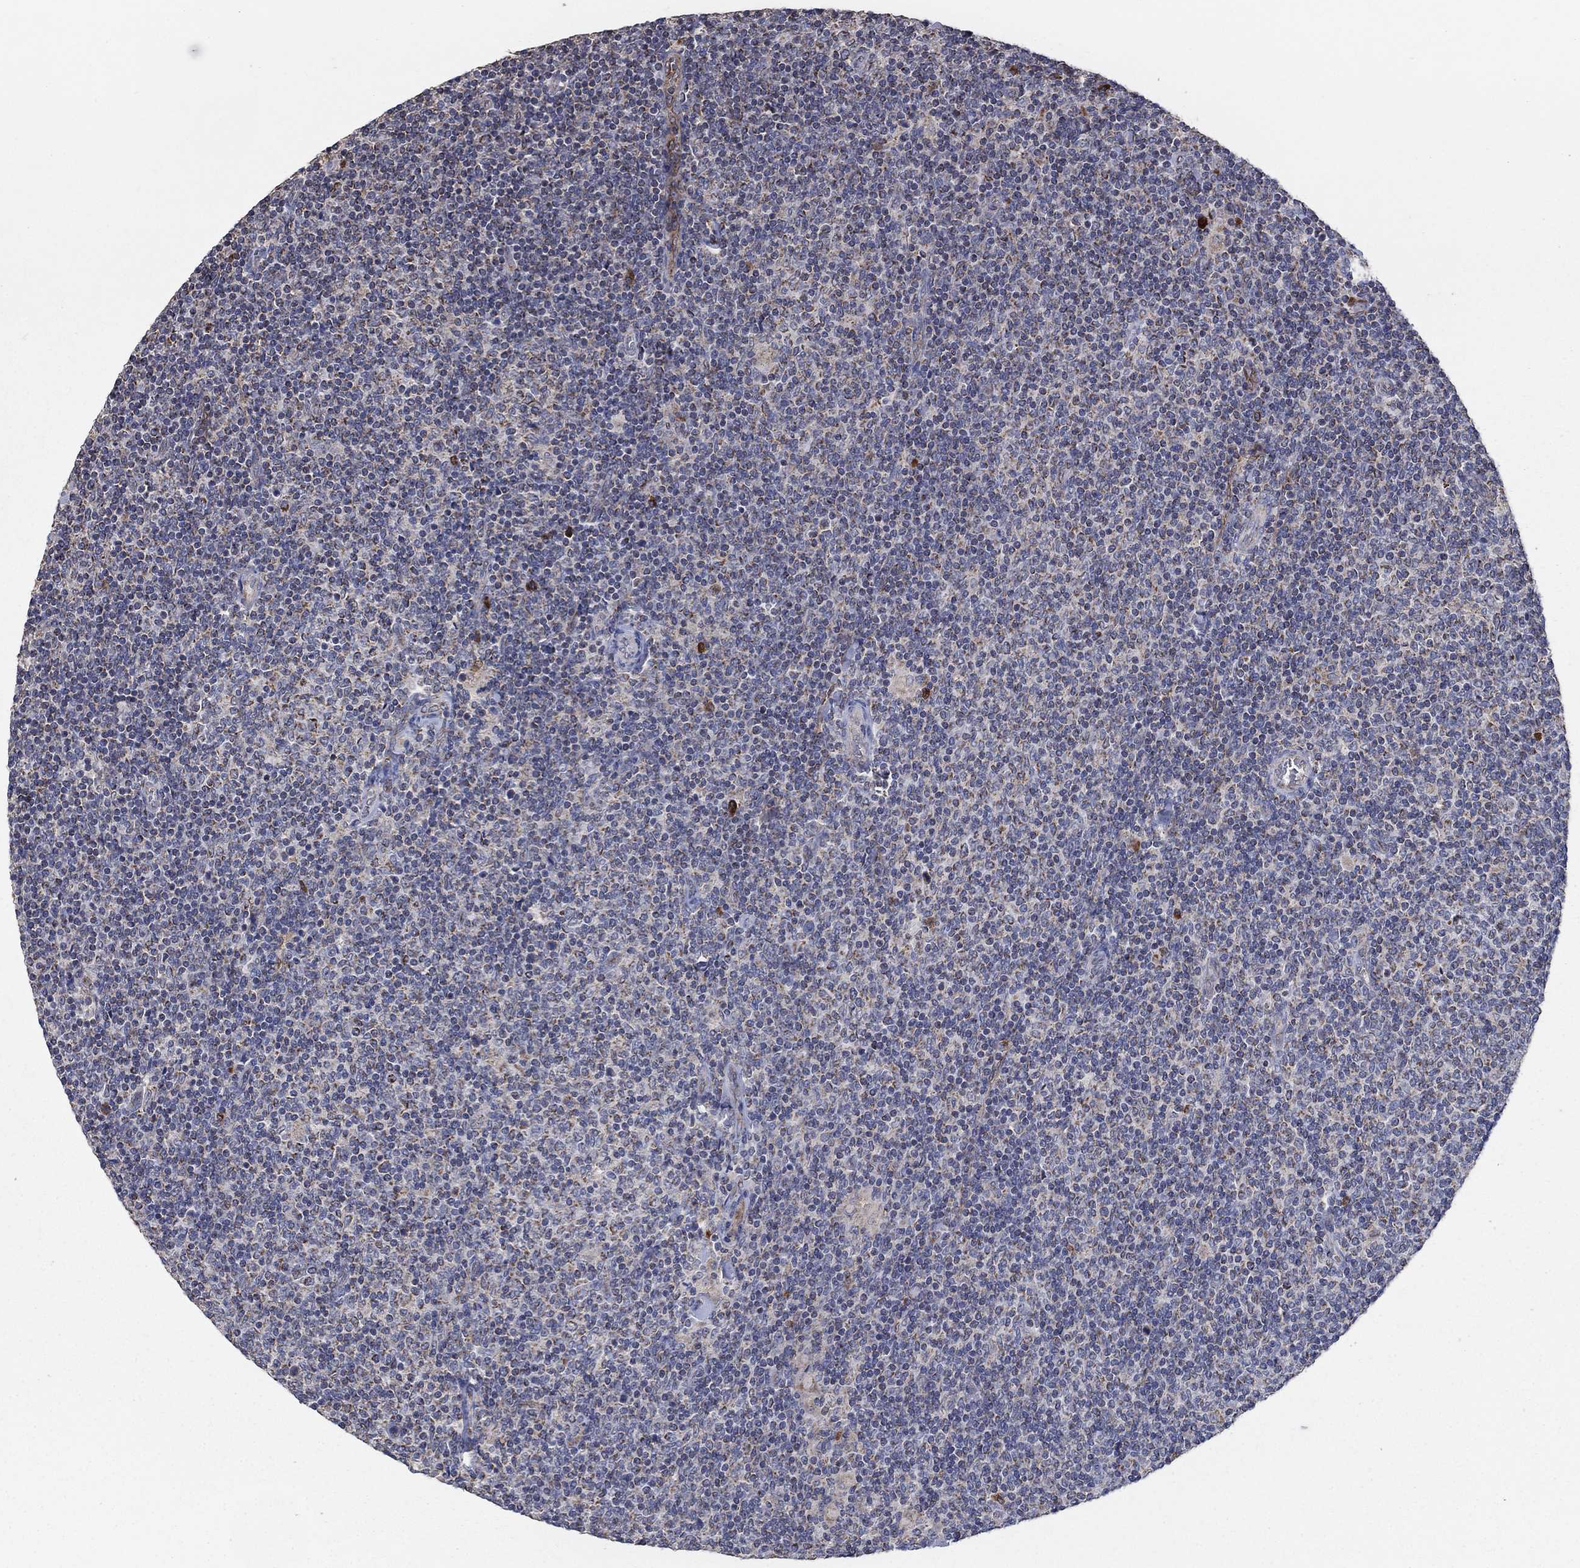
{"staining": {"intensity": "negative", "quantity": "none", "location": "none"}, "tissue": "lymphoma", "cell_type": "Tumor cells", "image_type": "cancer", "snomed": [{"axis": "morphology", "description": "Malignant lymphoma, non-Hodgkin's type, Low grade"}, {"axis": "topography", "description": "Lymph node"}], "caption": "IHC of human lymphoma exhibits no staining in tumor cells.", "gene": "HID1", "patient": {"sex": "male", "age": 52}}